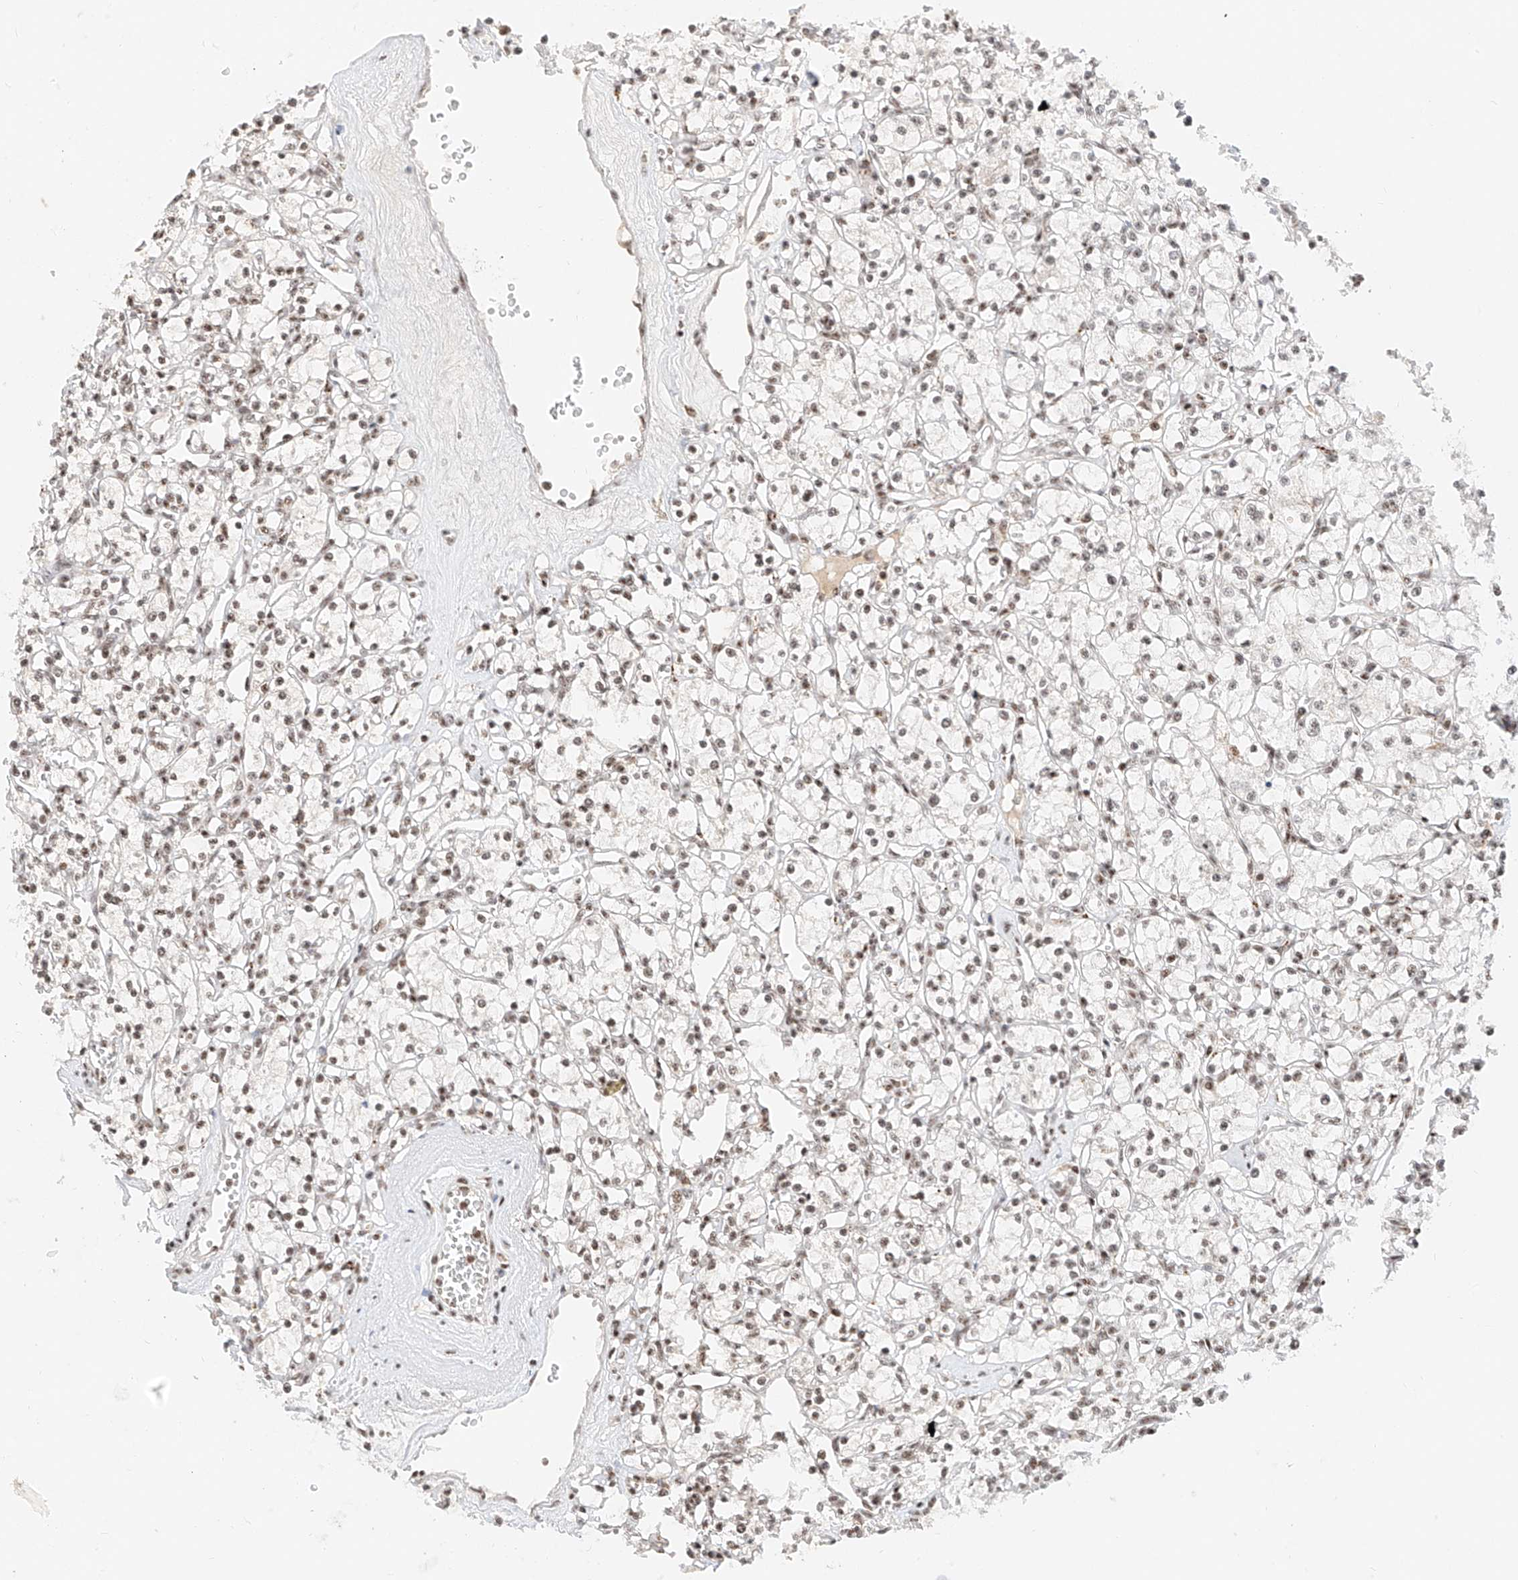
{"staining": {"intensity": "moderate", "quantity": ">75%", "location": "nuclear"}, "tissue": "renal cancer", "cell_type": "Tumor cells", "image_type": "cancer", "snomed": [{"axis": "morphology", "description": "Adenocarcinoma, NOS"}, {"axis": "topography", "description": "Kidney"}], "caption": "High-power microscopy captured an immunohistochemistry (IHC) image of renal cancer, revealing moderate nuclear staining in approximately >75% of tumor cells. The staining was performed using DAB (3,3'-diaminobenzidine), with brown indicating positive protein expression. Nuclei are stained blue with hematoxylin.", "gene": "NRF1", "patient": {"sex": "female", "age": 59}}